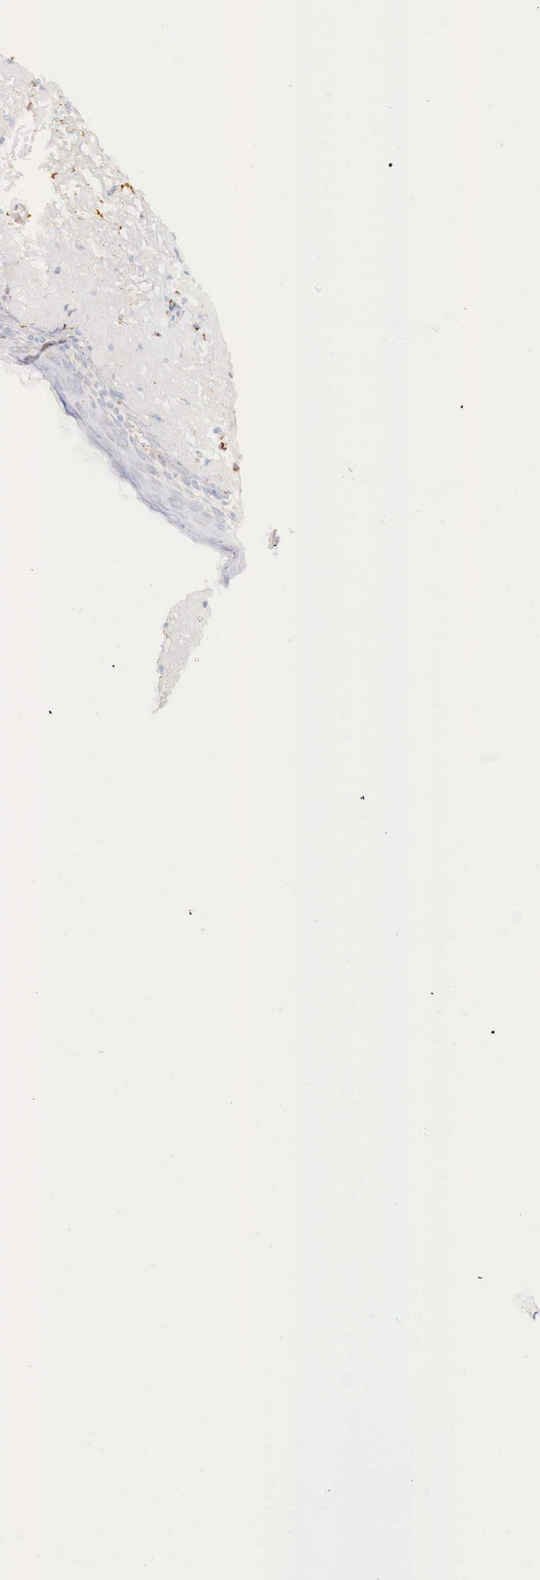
{"staining": {"intensity": "negative", "quantity": "none", "location": "none"}, "tissue": "skin", "cell_type": "Fibroblasts", "image_type": "normal", "snomed": [{"axis": "morphology", "description": "Normal tissue, NOS"}, {"axis": "topography", "description": "Skin"}], "caption": "Skin stained for a protein using immunohistochemistry (IHC) demonstrates no expression fibroblasts.", "gene": "IDH3G", "patient": {"sex": "female", "age": 90}}